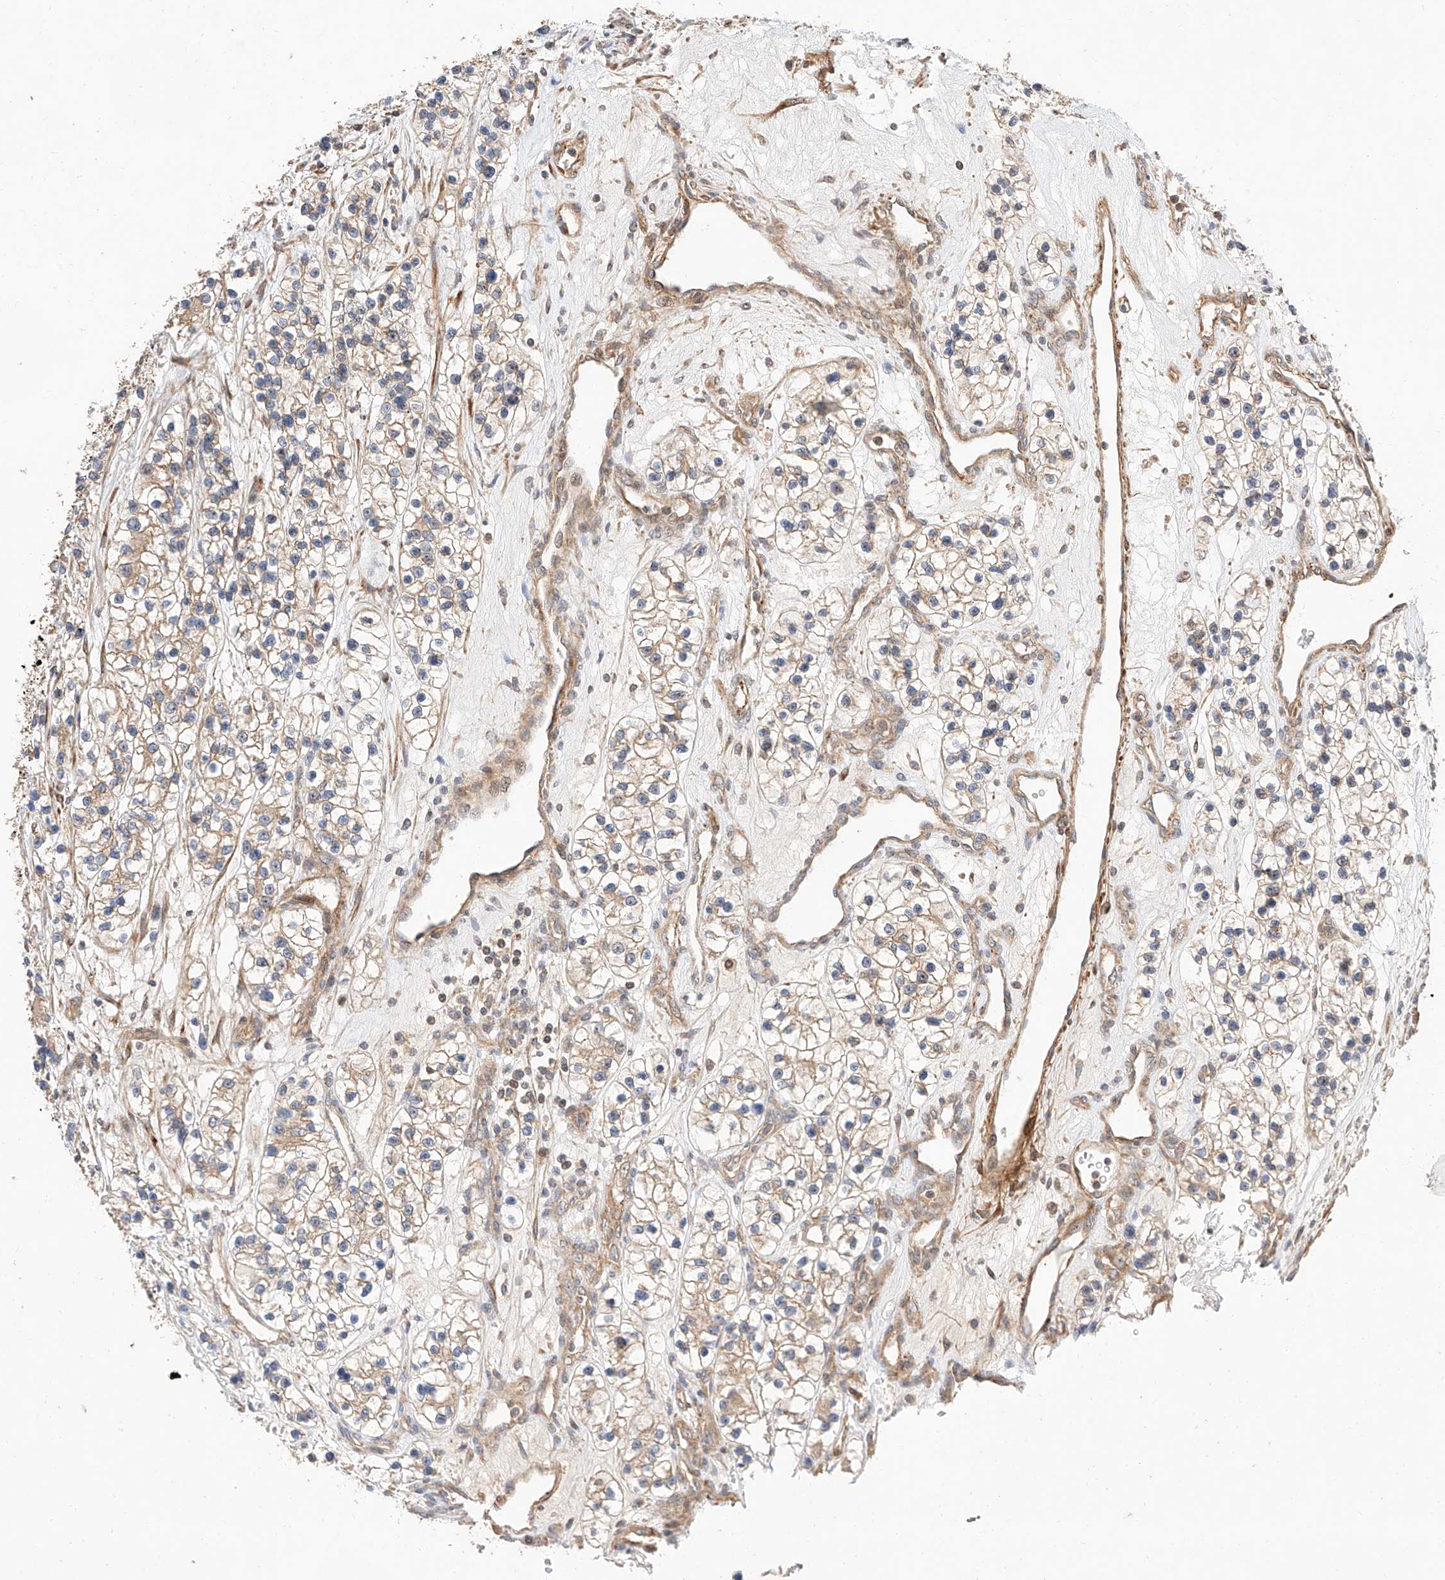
{"staining": {"intensity": "weak", "quantity": "25%-75%", "location": "cytoplasmic/membranous"}, "tissue": "renal cancer", "cell_type": "Tumor cells", "image_type": "cancer", "snomed": [{"axis": "morphology", "description": "Adenocarcinoma, NOS"}, {"axis": "topography", "description": "Kidney"}], "caption": "Protein staining shows weak cytoplasmic/membranous staining in about 25%-75% of tumor cells in renal cancer (adenocarcinoma). The staining was performed using DAB (3,3'-diaminobenzidine), with brown indicating positive protein expression. Nuclei are stained blue with hematoxylin.", "gene": "RAB23", "patient": {"sex": "female", "age": 57}}